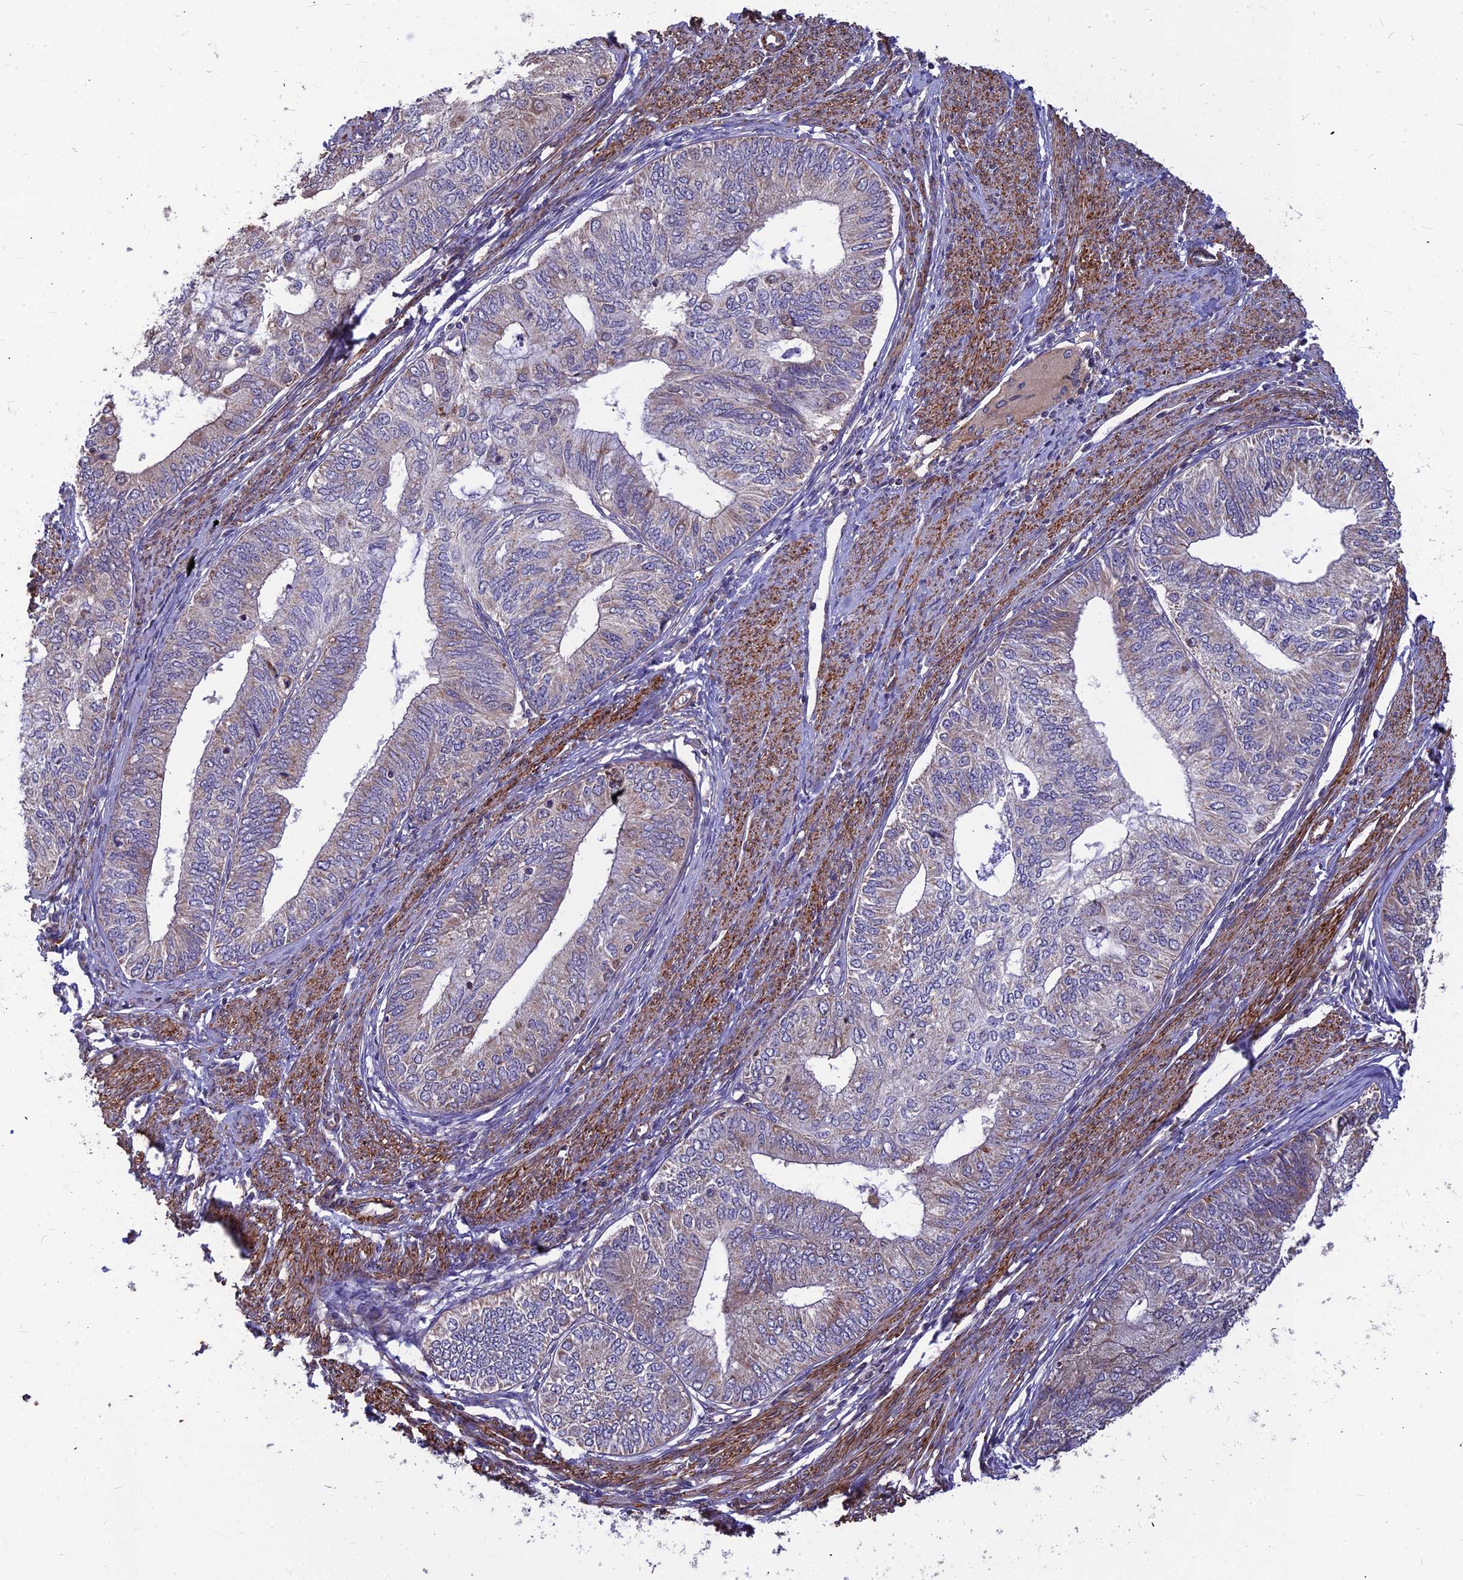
{"staining": {"intensity": "weak", "quantity": "25%-75%", "location": "cytoplasmic/membranous"}, "tissue": "endometrial cancer", "cell_type": "Tumor cells", "image_type": "cancer", "snomed": [{"axis": "morphology", "description": "Adenocarcinoma, NOS"}, {"axis": "topography", "description": "Endometrium"}], "caption": "The immunohistochemical stain labels weak cytoplasmic/membranous staining in tumor cells of adenocarcinoma (endometrial) tissue.", "gene": "LEKR1", "patient": {"sex": "female", "age": 68}}